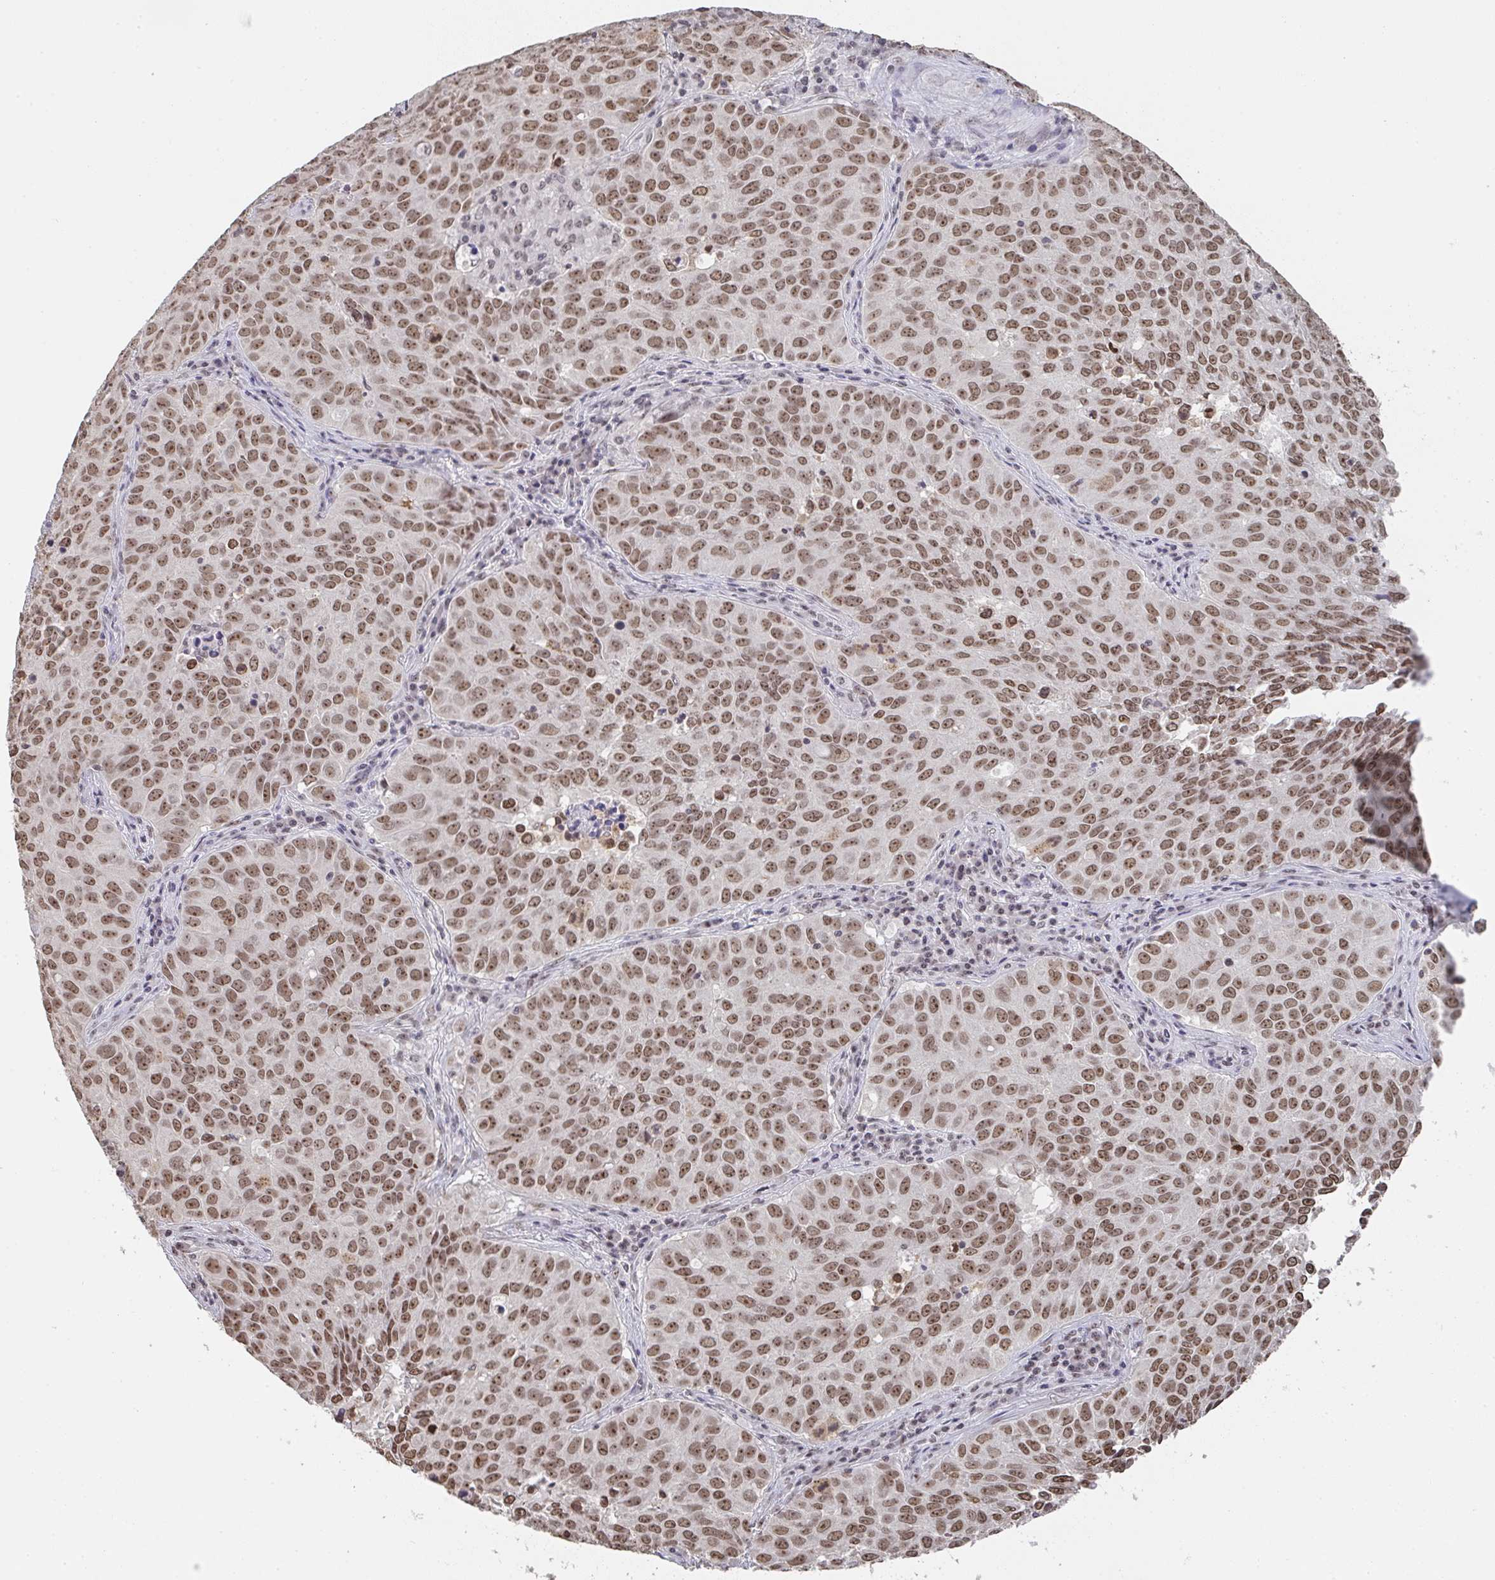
{"staining": {"intensity": "moderate", "quantity": ">75%", "location": "nuclear"}, "tissue": "lung cancer", "cell_type": "Tumor cells", "image_type": "cancer", "snomed": [{"axis": "morphology", "description": "Adenocarcinoma, NOS"}, {"axis": "topography", "description": "Lung"}], "caption": "DAB (3,3'-diaminobenzidine) immunohistochemical staining of human lung cancer (adenocarcinoma) demonstrates moderate nuclear protein staining in about >75% of tumor cells. (IHC, brightfield microscopy, high magnification).", "gene": "DKC1", "patient": {"sex": "female", "age": 50}}